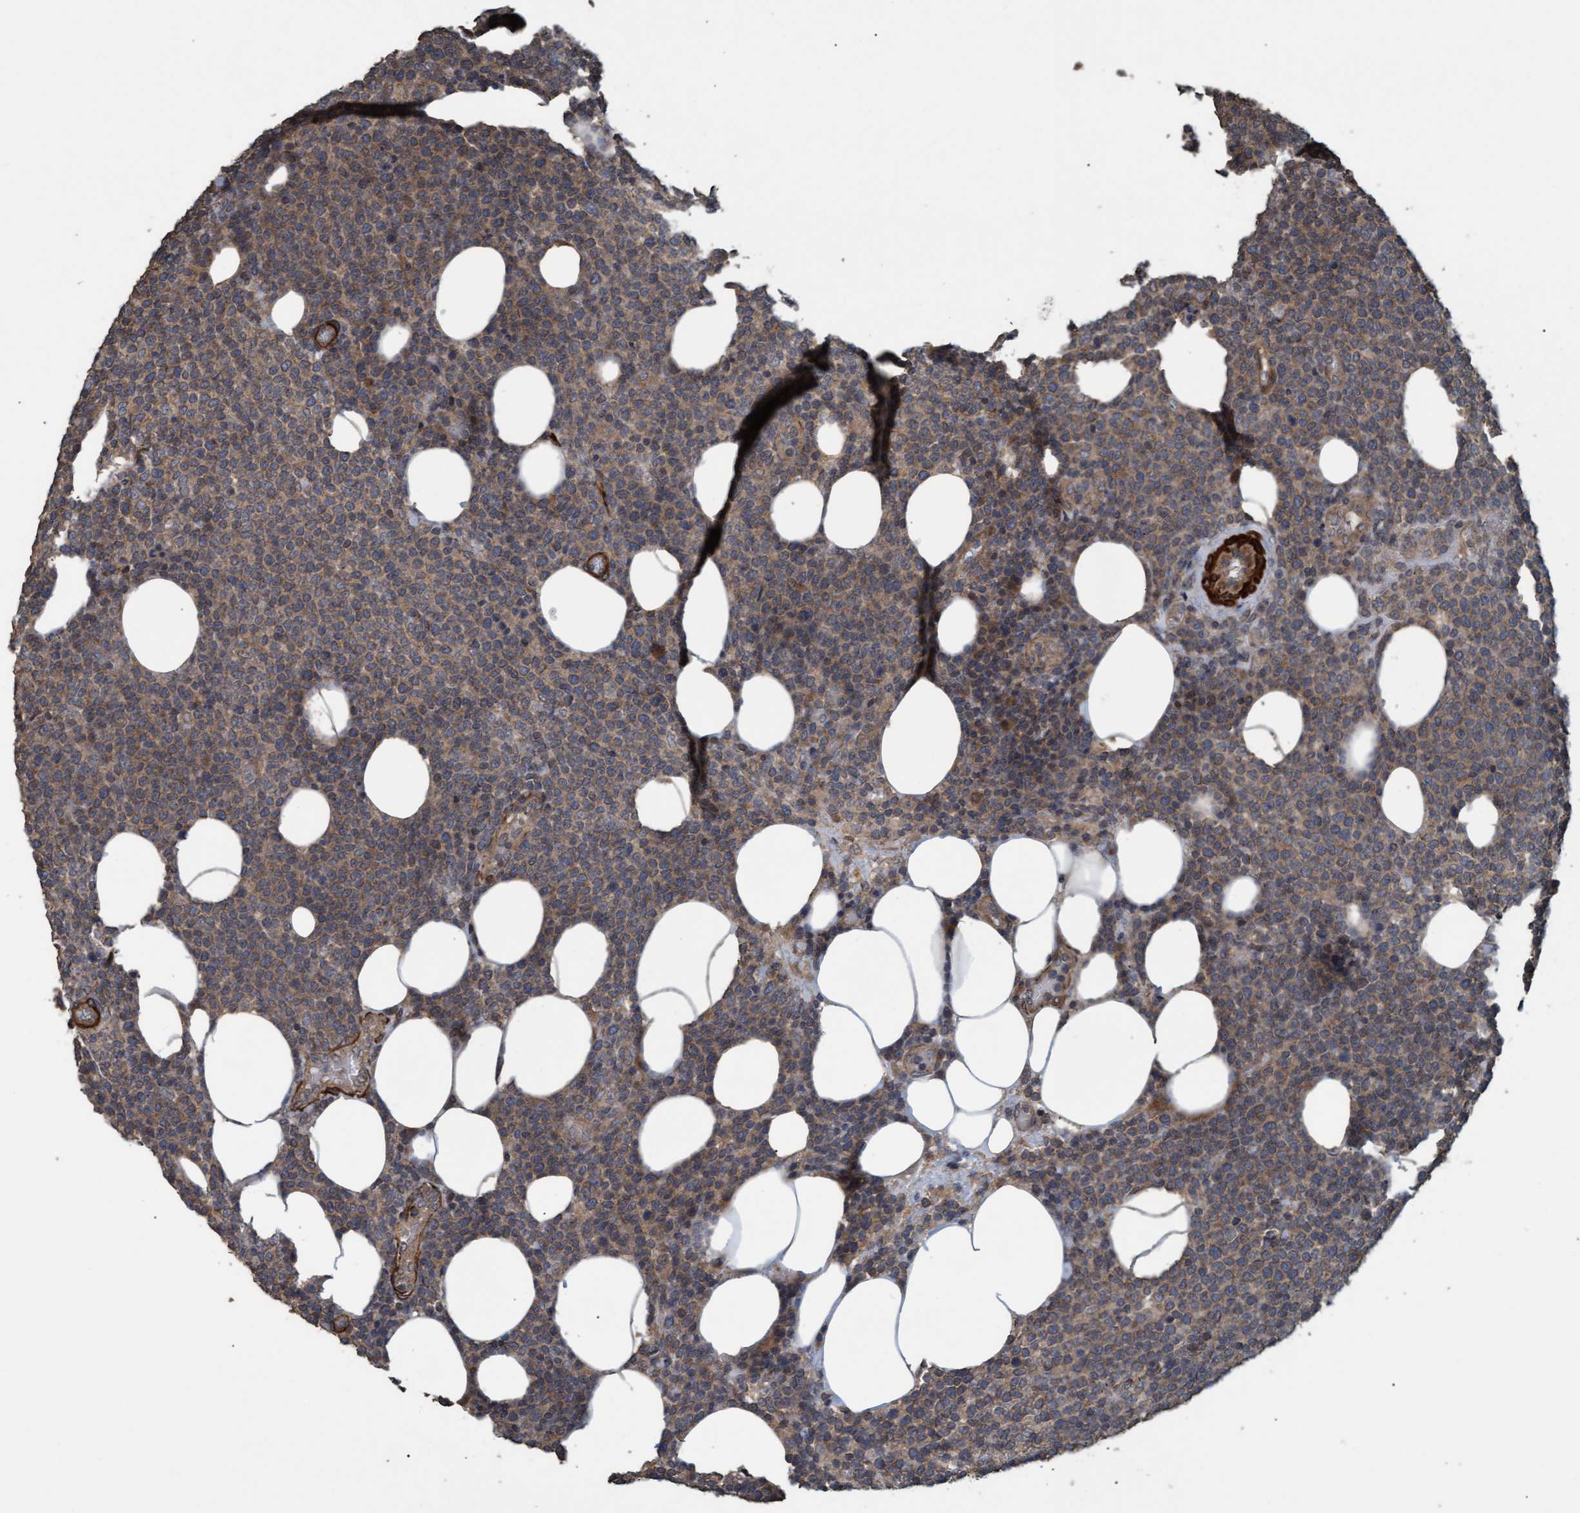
{"staining": {"intensity": "weak", "quantity": "25%-75%", "location": "cytoplasmic/membranous"}, "tissue": "lymphoma", "cell_type": "Tumor cells", "image_type": "cancer", "snomed": [{"axis": "morphology", "description": "Malignant lymphoma, non-Hodgkin's type, High grade"}, {"axis": "topography", "description": "Lymph node"}], "caption": "Immunohistochemistry of human malignant lymphoma, non-Hodgkin's type (high-grade) reveals low levels of weak cytoplasmic/membranous expression in approximately 25%-75% of tumor cells. The protein is shown in brown color, while the nuclei are stained blue.", "gene": "GGT6", "patient": {"sex": "male", "age": 61}}